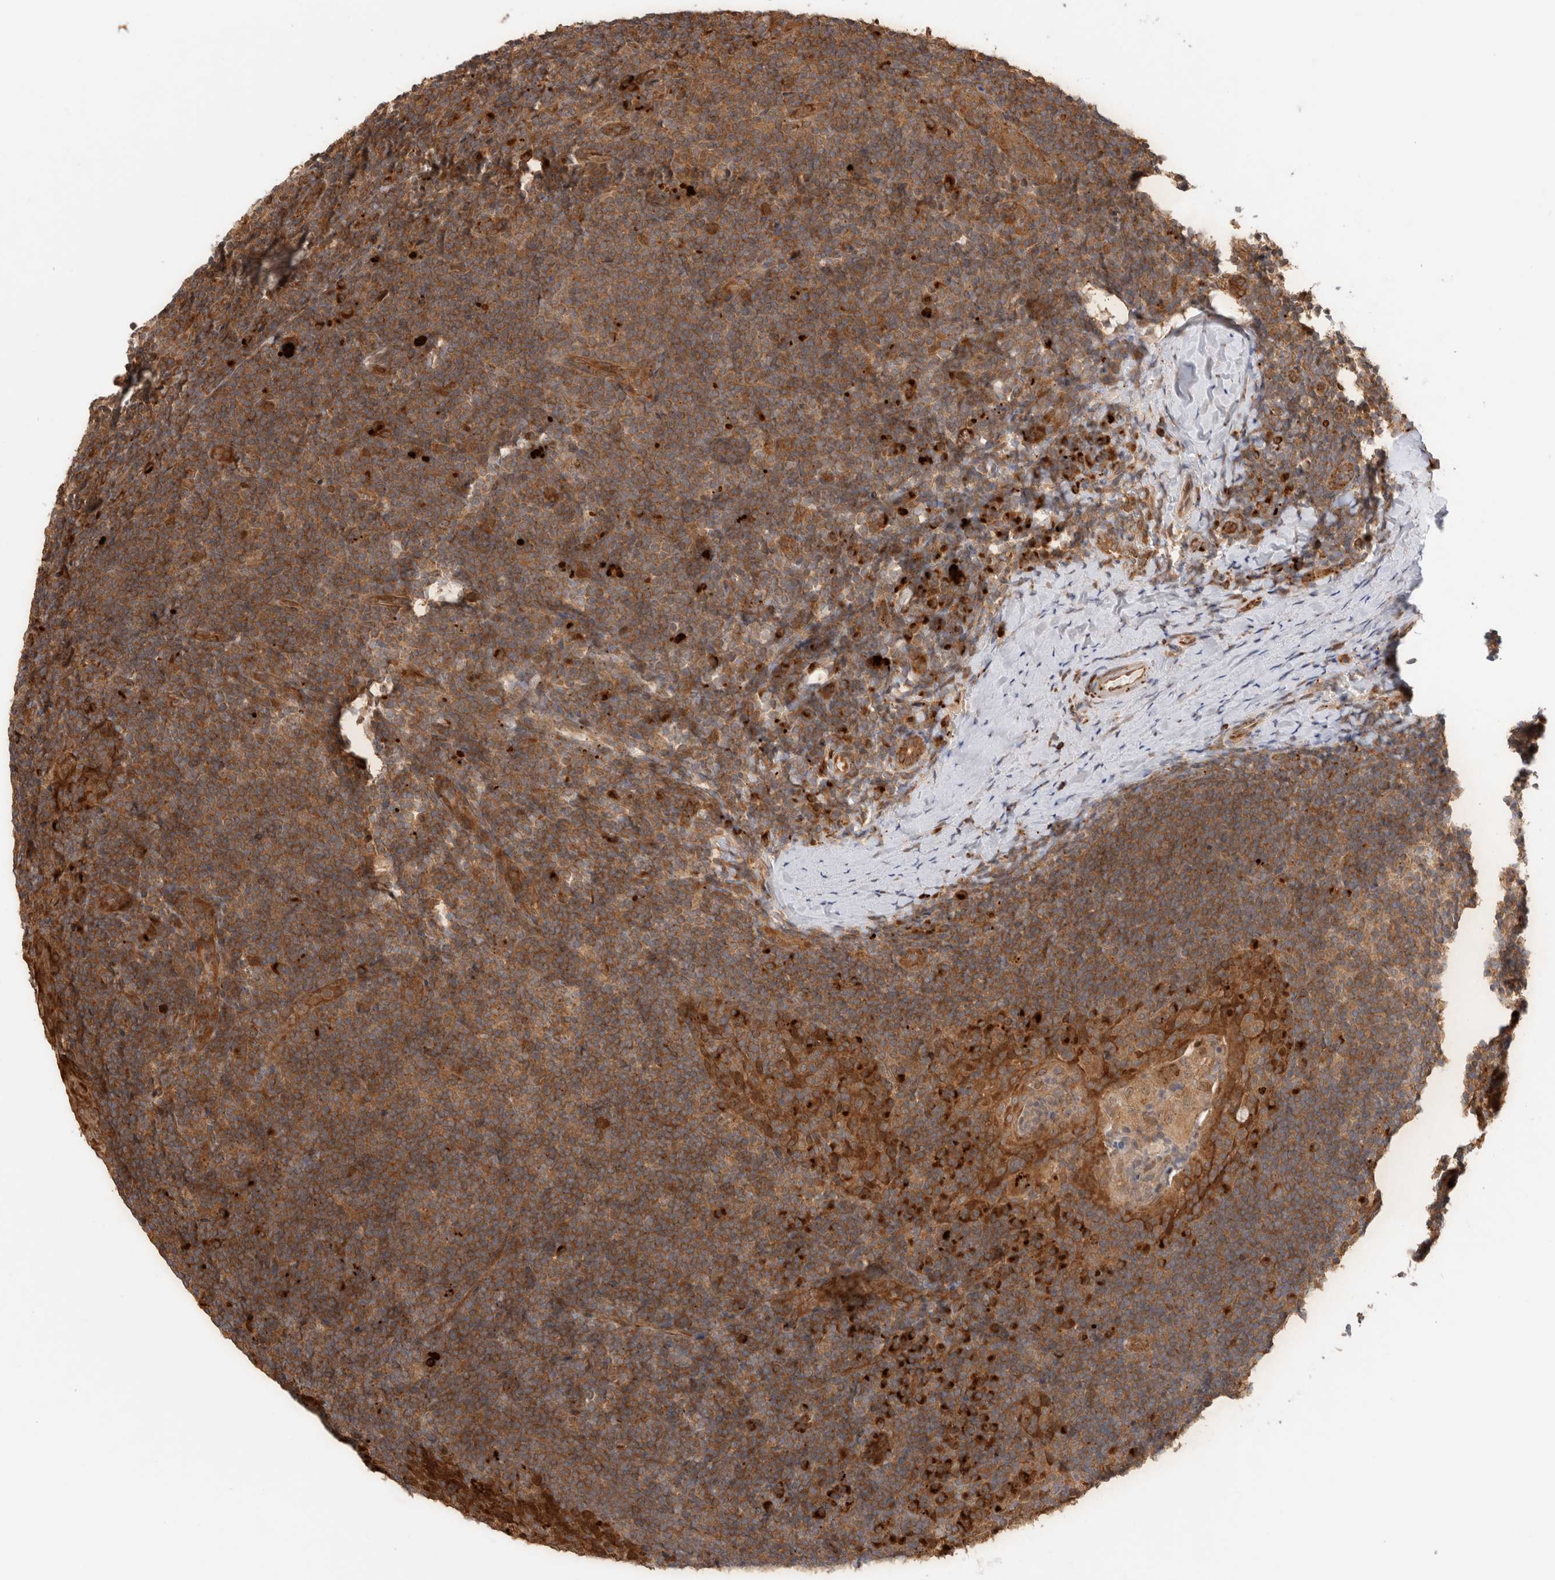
{"staining": {"intensity": "strong", "quantity": ">75%", "location": "cytoplasmic/membranous"}, "tissue": "tonsil", "cell_type": "Germinal center cells", "image_type": "normal", "snomed": [{"axis": "morphology", "description": "Normal tissue, NOS"}, {"axis": "topography", "description": "Tonsil"}], "caption": "Immunohistochemistry (DAB) staining of unremarkable tonsil reveals strong cytoplasmic/membranous protein positivity in about >75% of germinal center cells.", "gene": "ACTL9", "patient": {"sex": "male", "age": 37}}